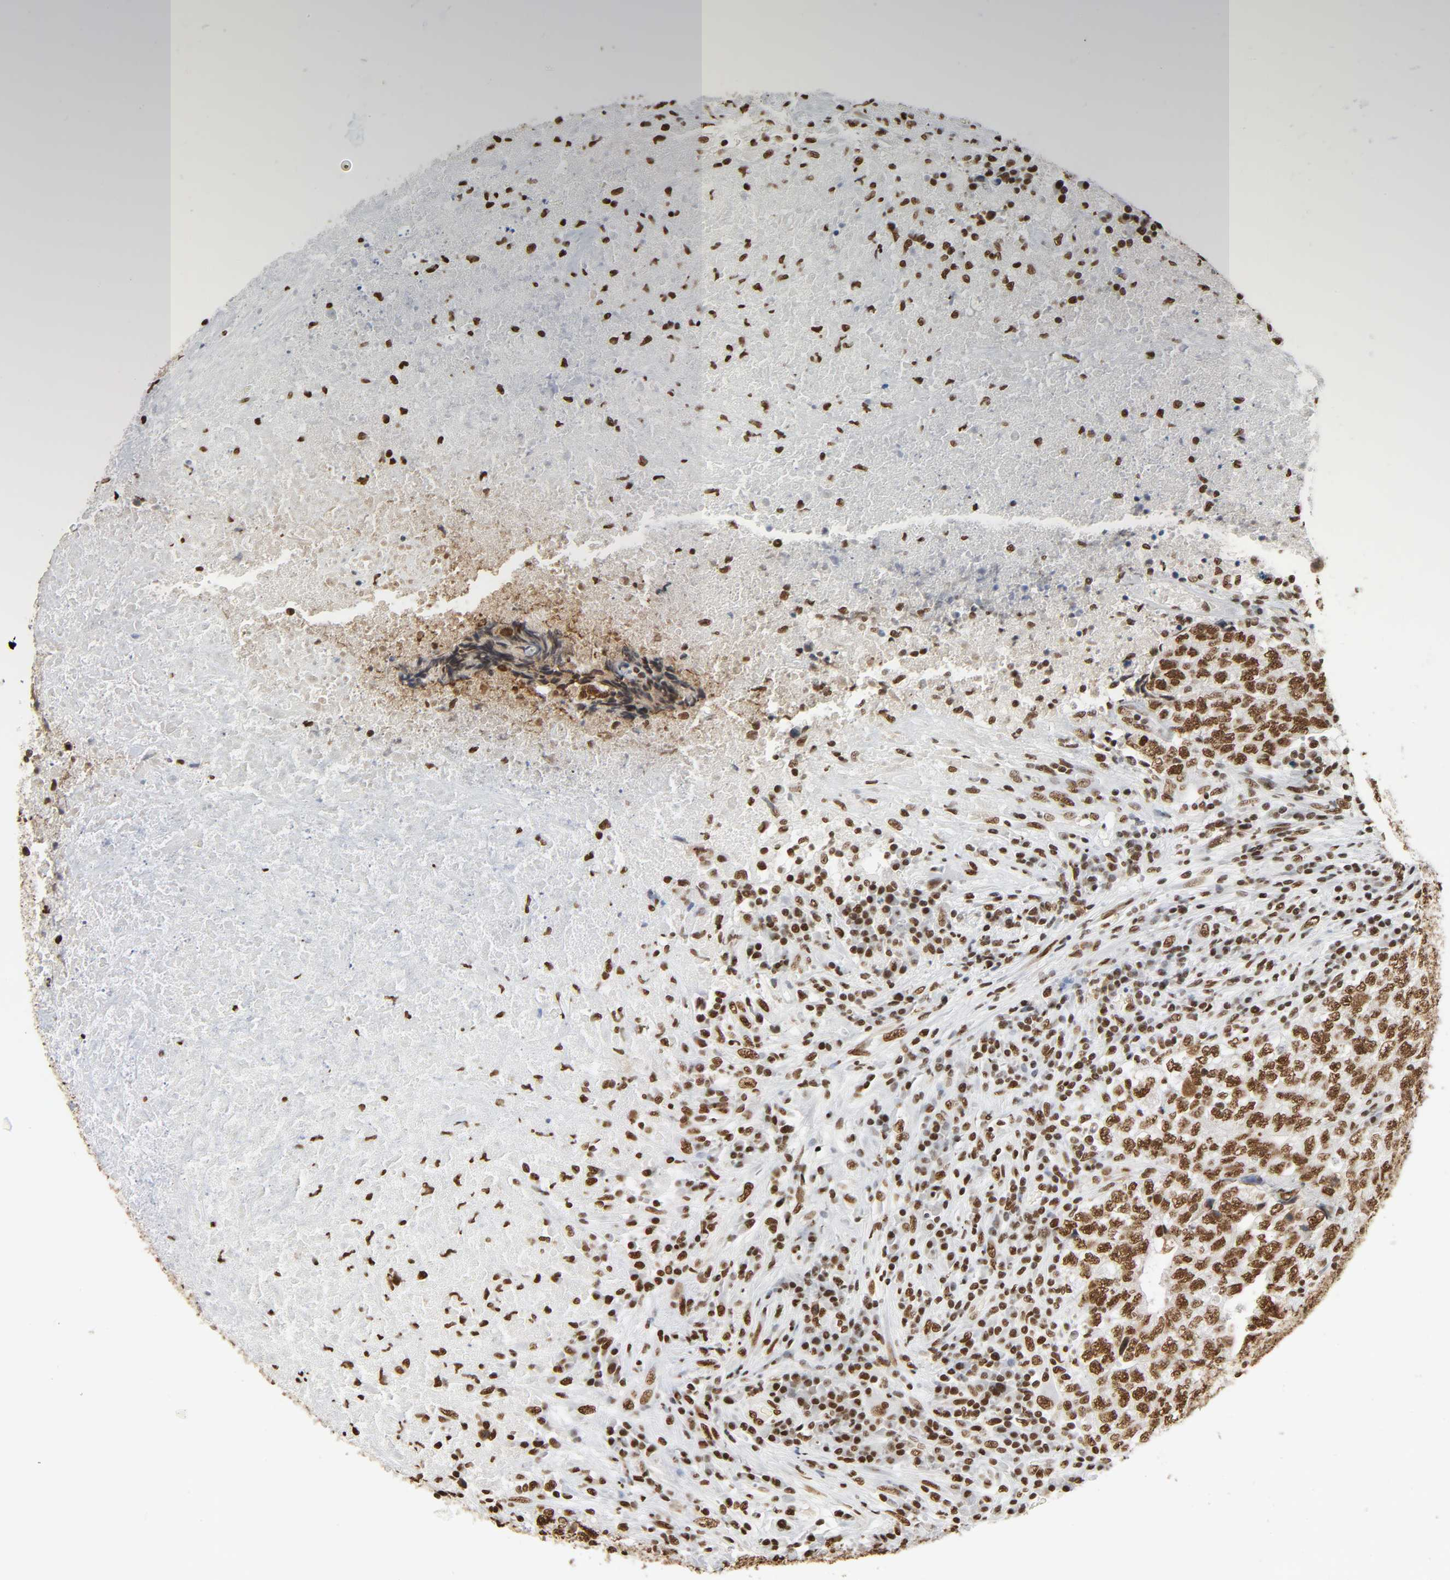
{"staining": {"intensity": "strong", "quantity": ">75%", "location": "nuclear"}, "tissue": "testis cancer", "cell_type": "Tumor cells", "image_type": "cancer", "snomed": [{"axis": "morphology", "description": "Necrosis, NOS"}, {"axis": "morphology", "description": "Carcinoma, Embryonal, NOS"}, {"axis": "topography", "description": "Testis"}], "caption": "Testis embryonal carcinoma stained with a brown dye exhibits strong nuclear positive staining in about >75% of tumor cells.", "gene": "HNRNPC", "patient": {"sex": "male", "age": 19}}